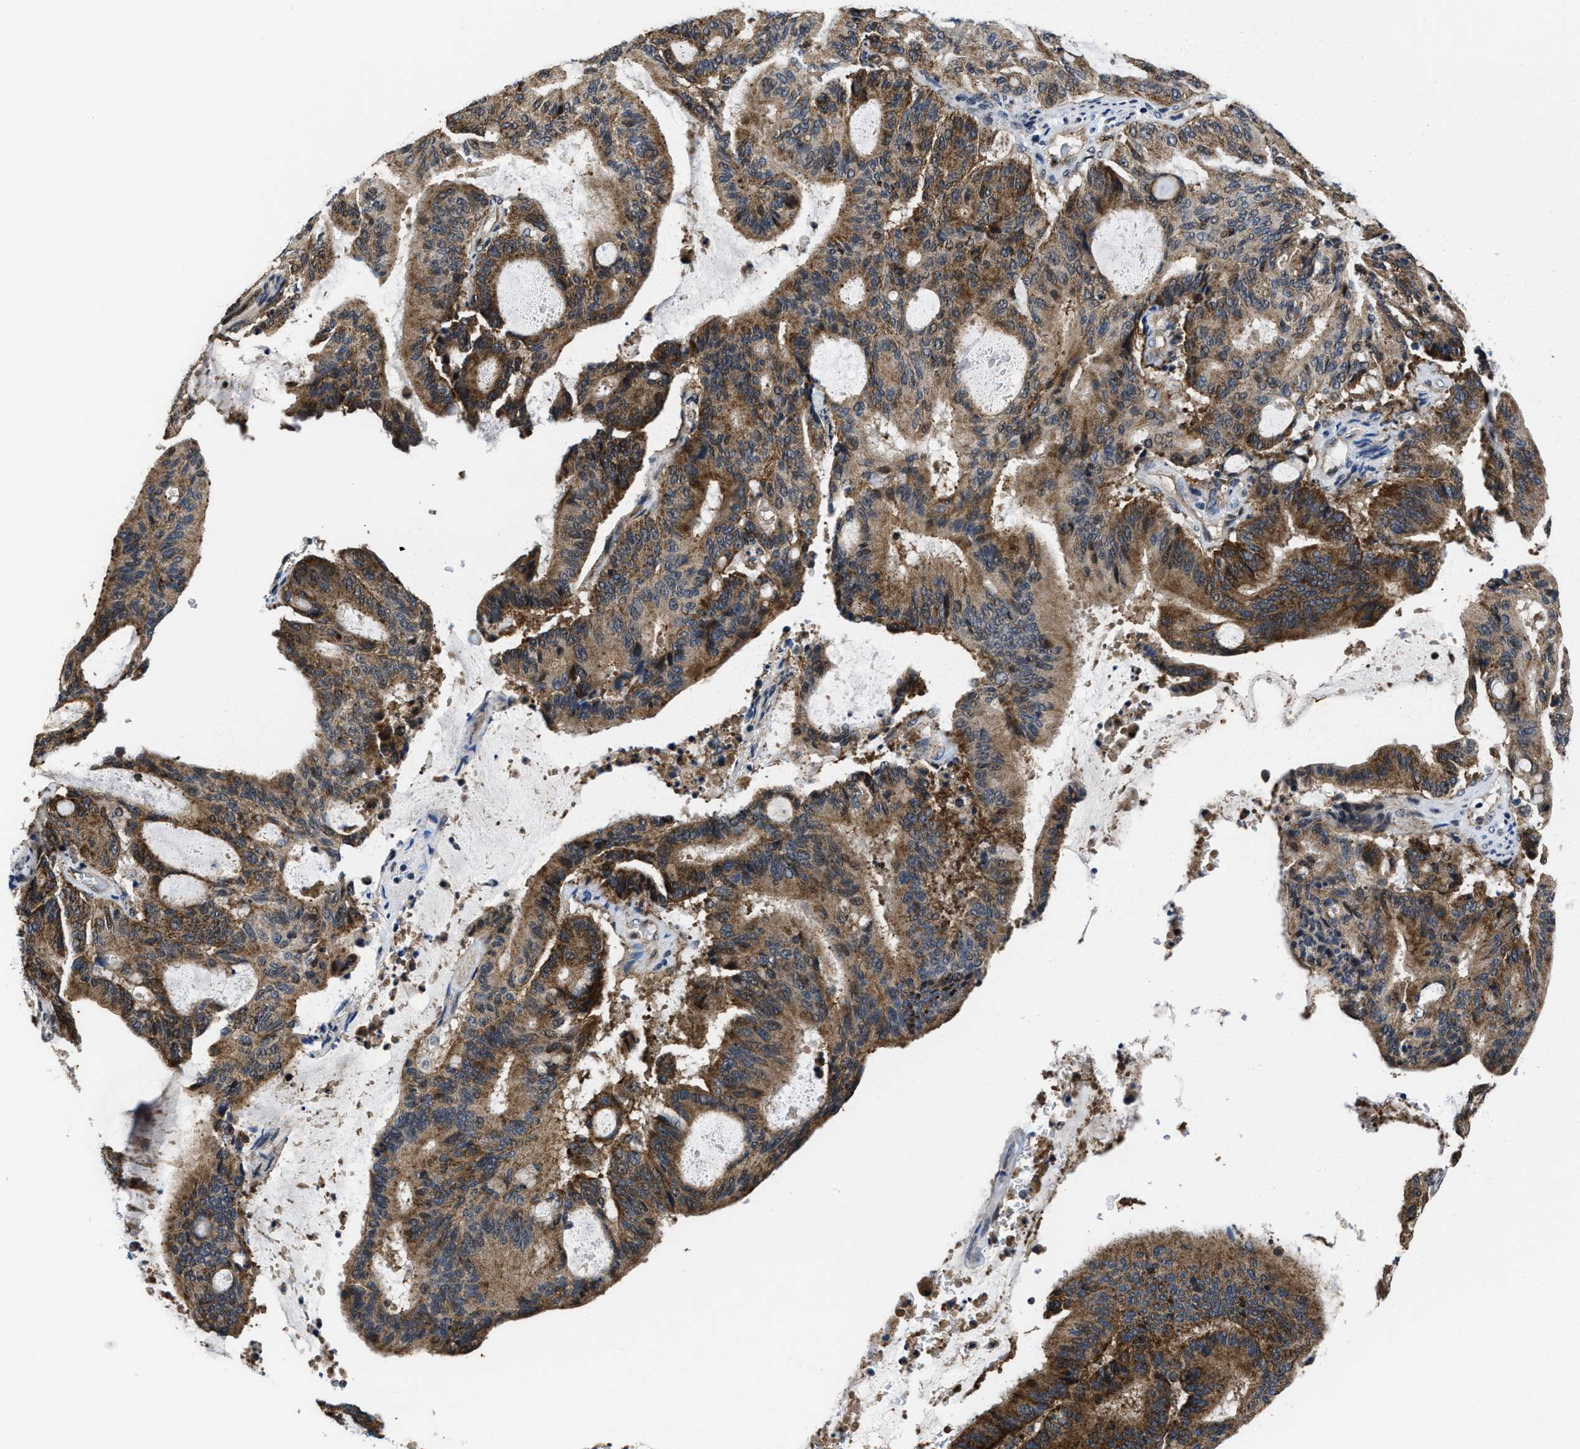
{"staining": {"intensity": "moderate", "quantity": ">75%", "location": "cytoplasmic/membranous"}, "tissue": "liver cancer", "cell_type": "Tumor cells", "image_type": "cancer", "snomed": [{"axis": "morphology", "description": "Cholangiocarcinoma"}, {"axis": "topography", "description": "Liver"}], "caption": "Approximately >75% of tumor cells in human liver cholangiocarcinoma exhibit moderate cytoplasmic/membranous protein staining as visualized by brown immunohistochemical staining.", "gene": "MARCKSL1", "patient": {"sex": "female", "age": 73}}